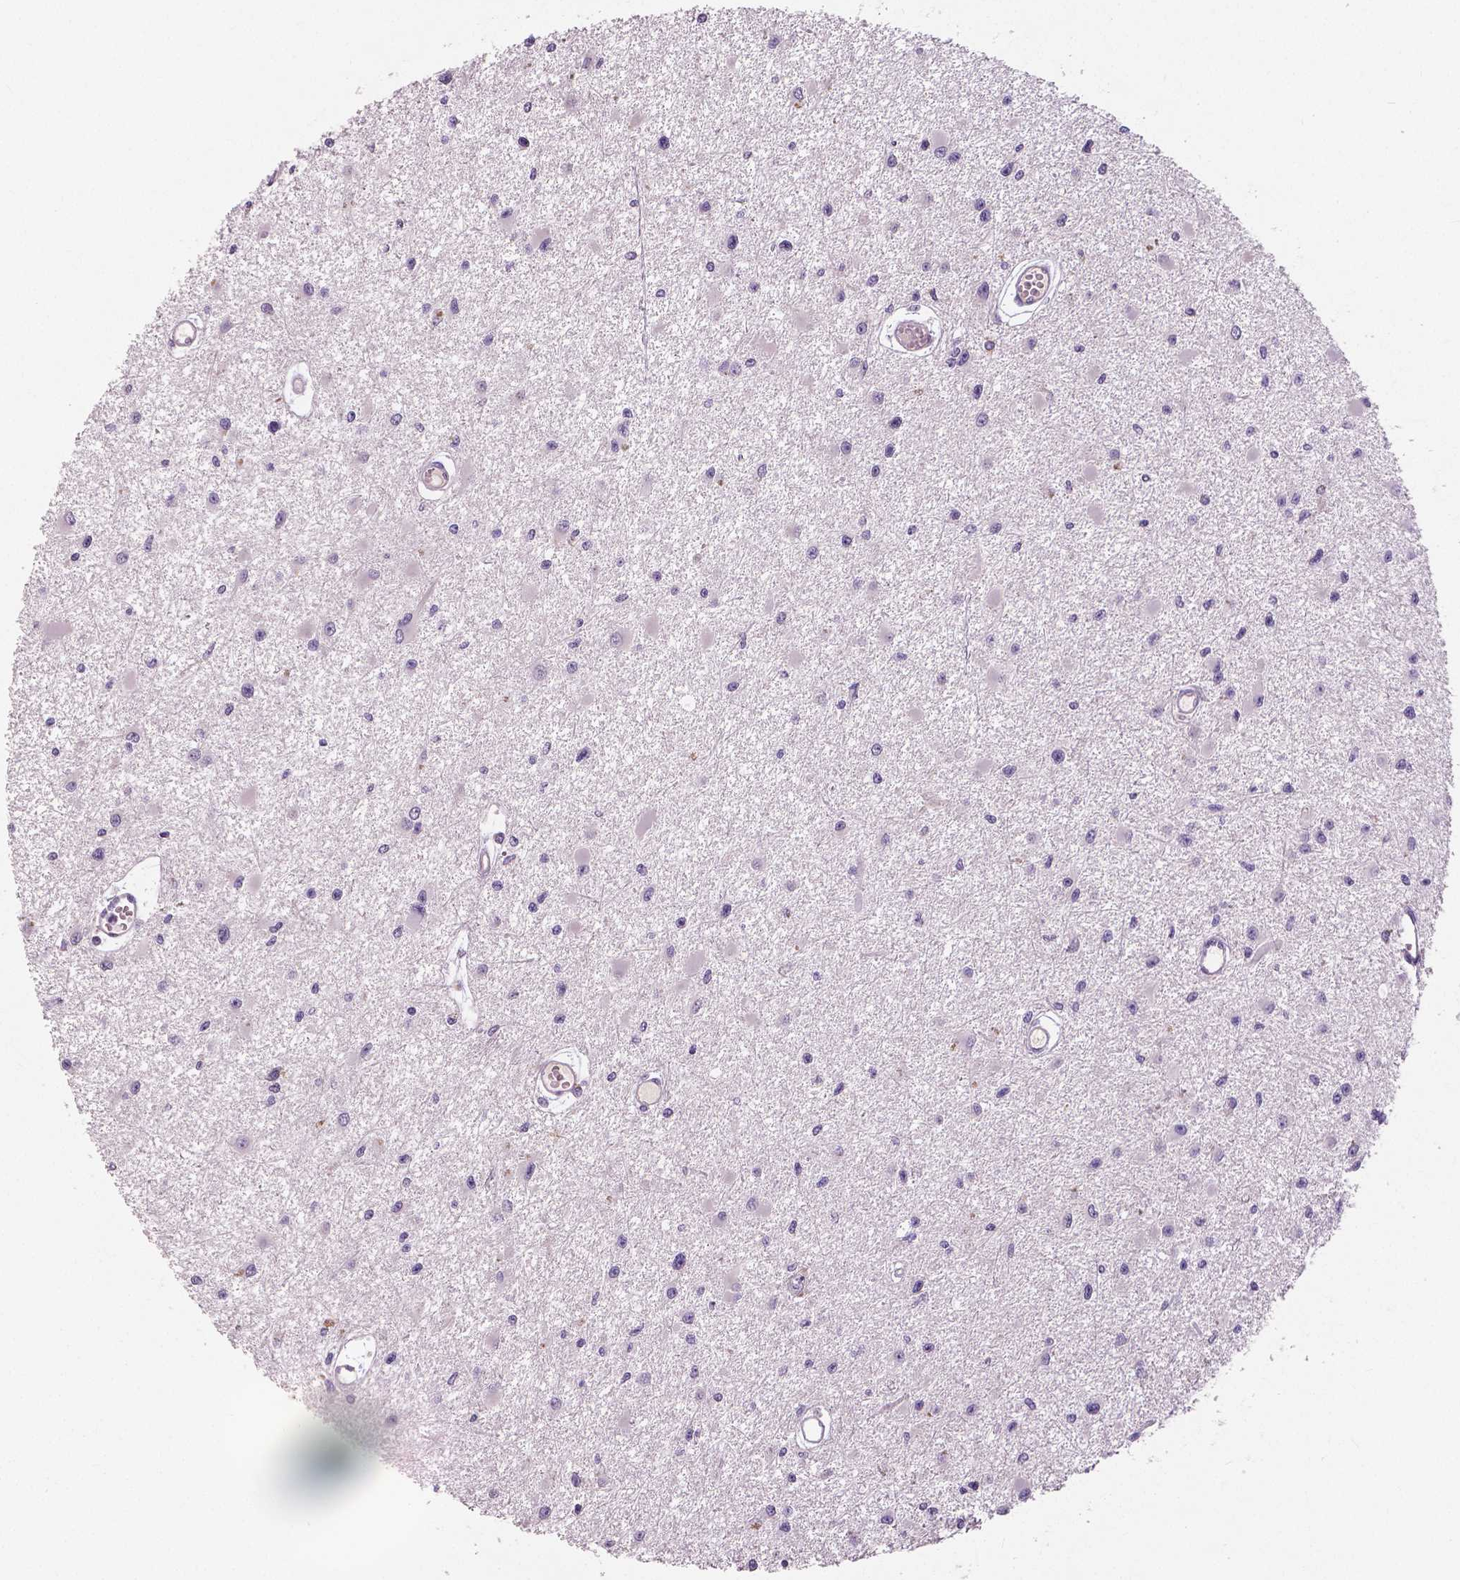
{"staining": {"intensity": "negative", "quantity": "none", "location": "none"}, "tissue": "glioma", "cell_type": "Tumor cells", "image_type": "cancer", "snomed": [{"axis": "morphology", "description": "Glioma, malignant, High grade"}, {"axis": "topography", "description": "Brain"}], "caption": "IHC histopathology image of malignant glioma (high-grade) stained for a protein (brown), which displays no expression in tumor cells.", "gene": "LSM14B", "patient": {"sex": "male", "age": 54}}